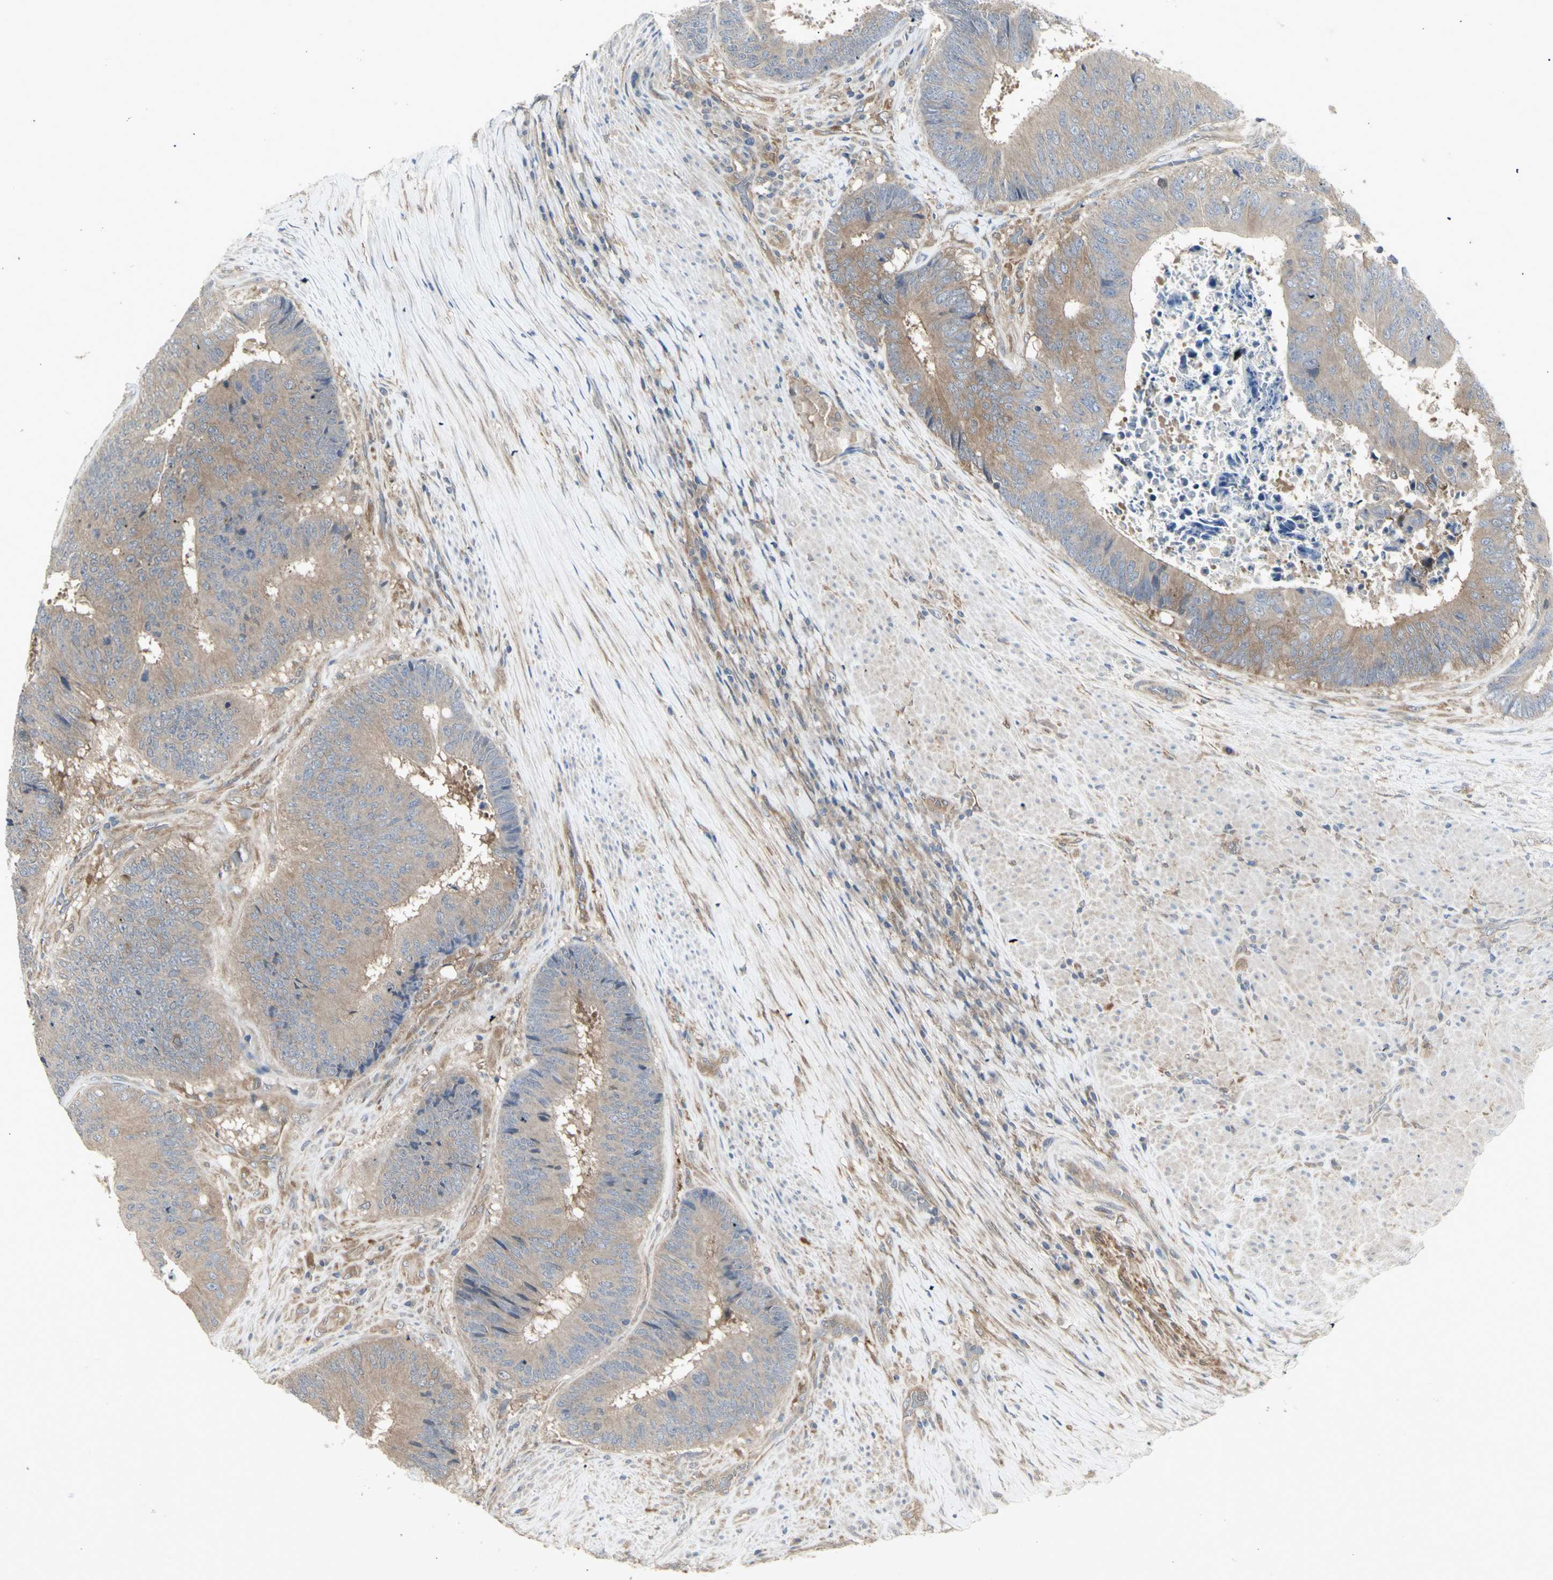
{"staining": {"intensity": "weak", "quantity": ">75%", "location": "cytoplasmic/membranous"}, "tissue": "colorectal cancer", "cell_type": "Tumor cells", "image_type": "cancer", "snomed": [{"axis": "morphology", "description": "Adenocarcinoma, NOS"}, {"axis": "topography", "description": "Rectum"}], "caption": "Protein staining of colorectal adenocarcinoma tissue demonstrates weak cytoplasmic/membranous positivity in approximately >75% of tumor cells. The protein is stained brown, and the nuclei are stained in blue (DAB IHC with brightfield microscopy, high magnification).", "gene": "CHURC1-FNTB", "patient": {"sex": "male", "age": 72}}